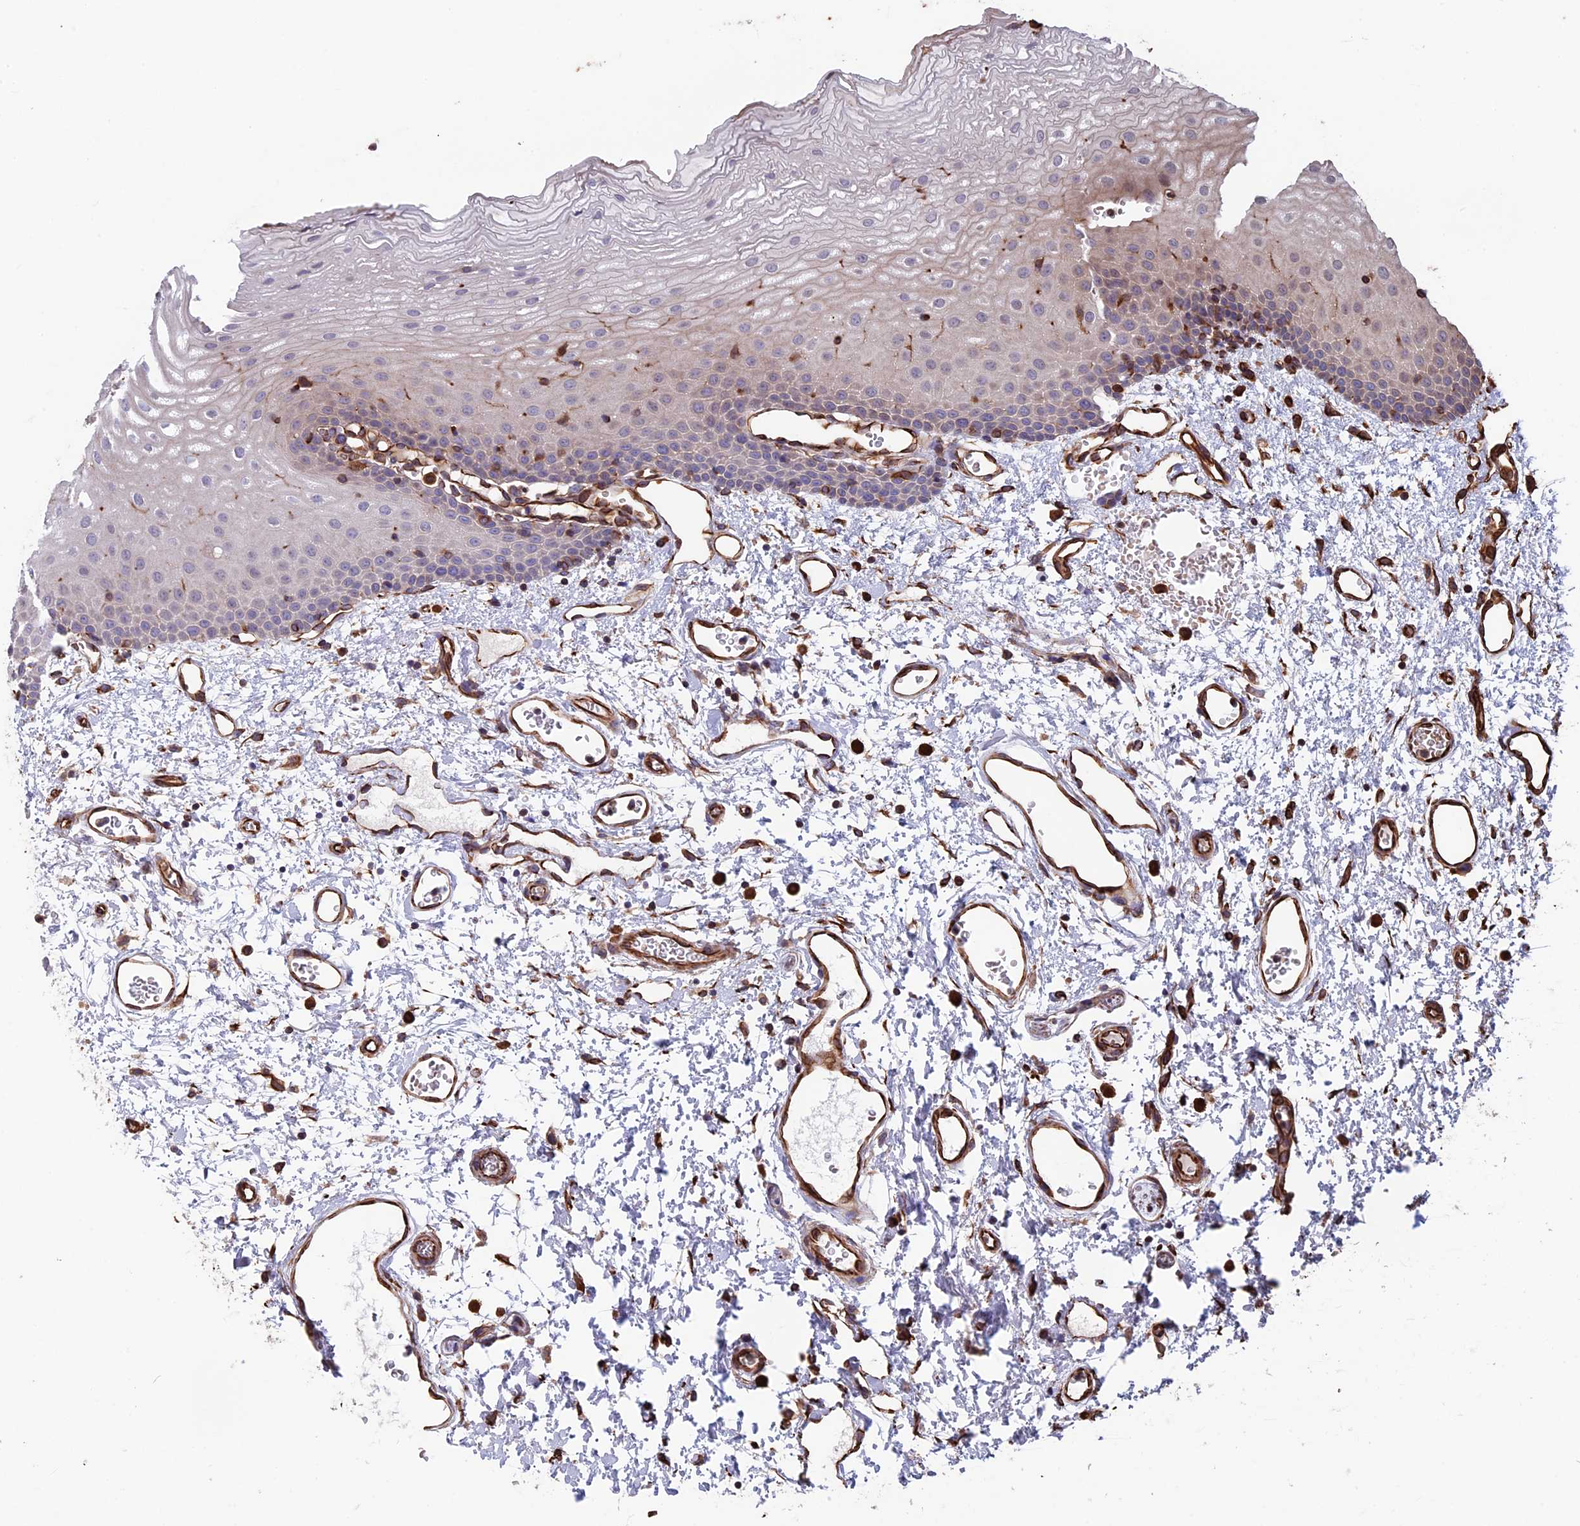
{"staining": {"intensity": "negative", "quantity": "none", "location": "none"}, "tissue": "oral mucosa", "cell_type": "Squamous epithelial cells", "image_type": "normal", "snomed": [{"axis": "morphology", "description": "Normal tissue, NOS"}, {"axis": "topography", "description": "Oral tissue"}], "caption": "Immunohistochemistry histopathology image of benign oral mucosa stained for a protein (brown), which reveals no positivity in squamous epithelial cells.", "gene": "SEH1L", "patient": {"sex": "female", "age": 70}}